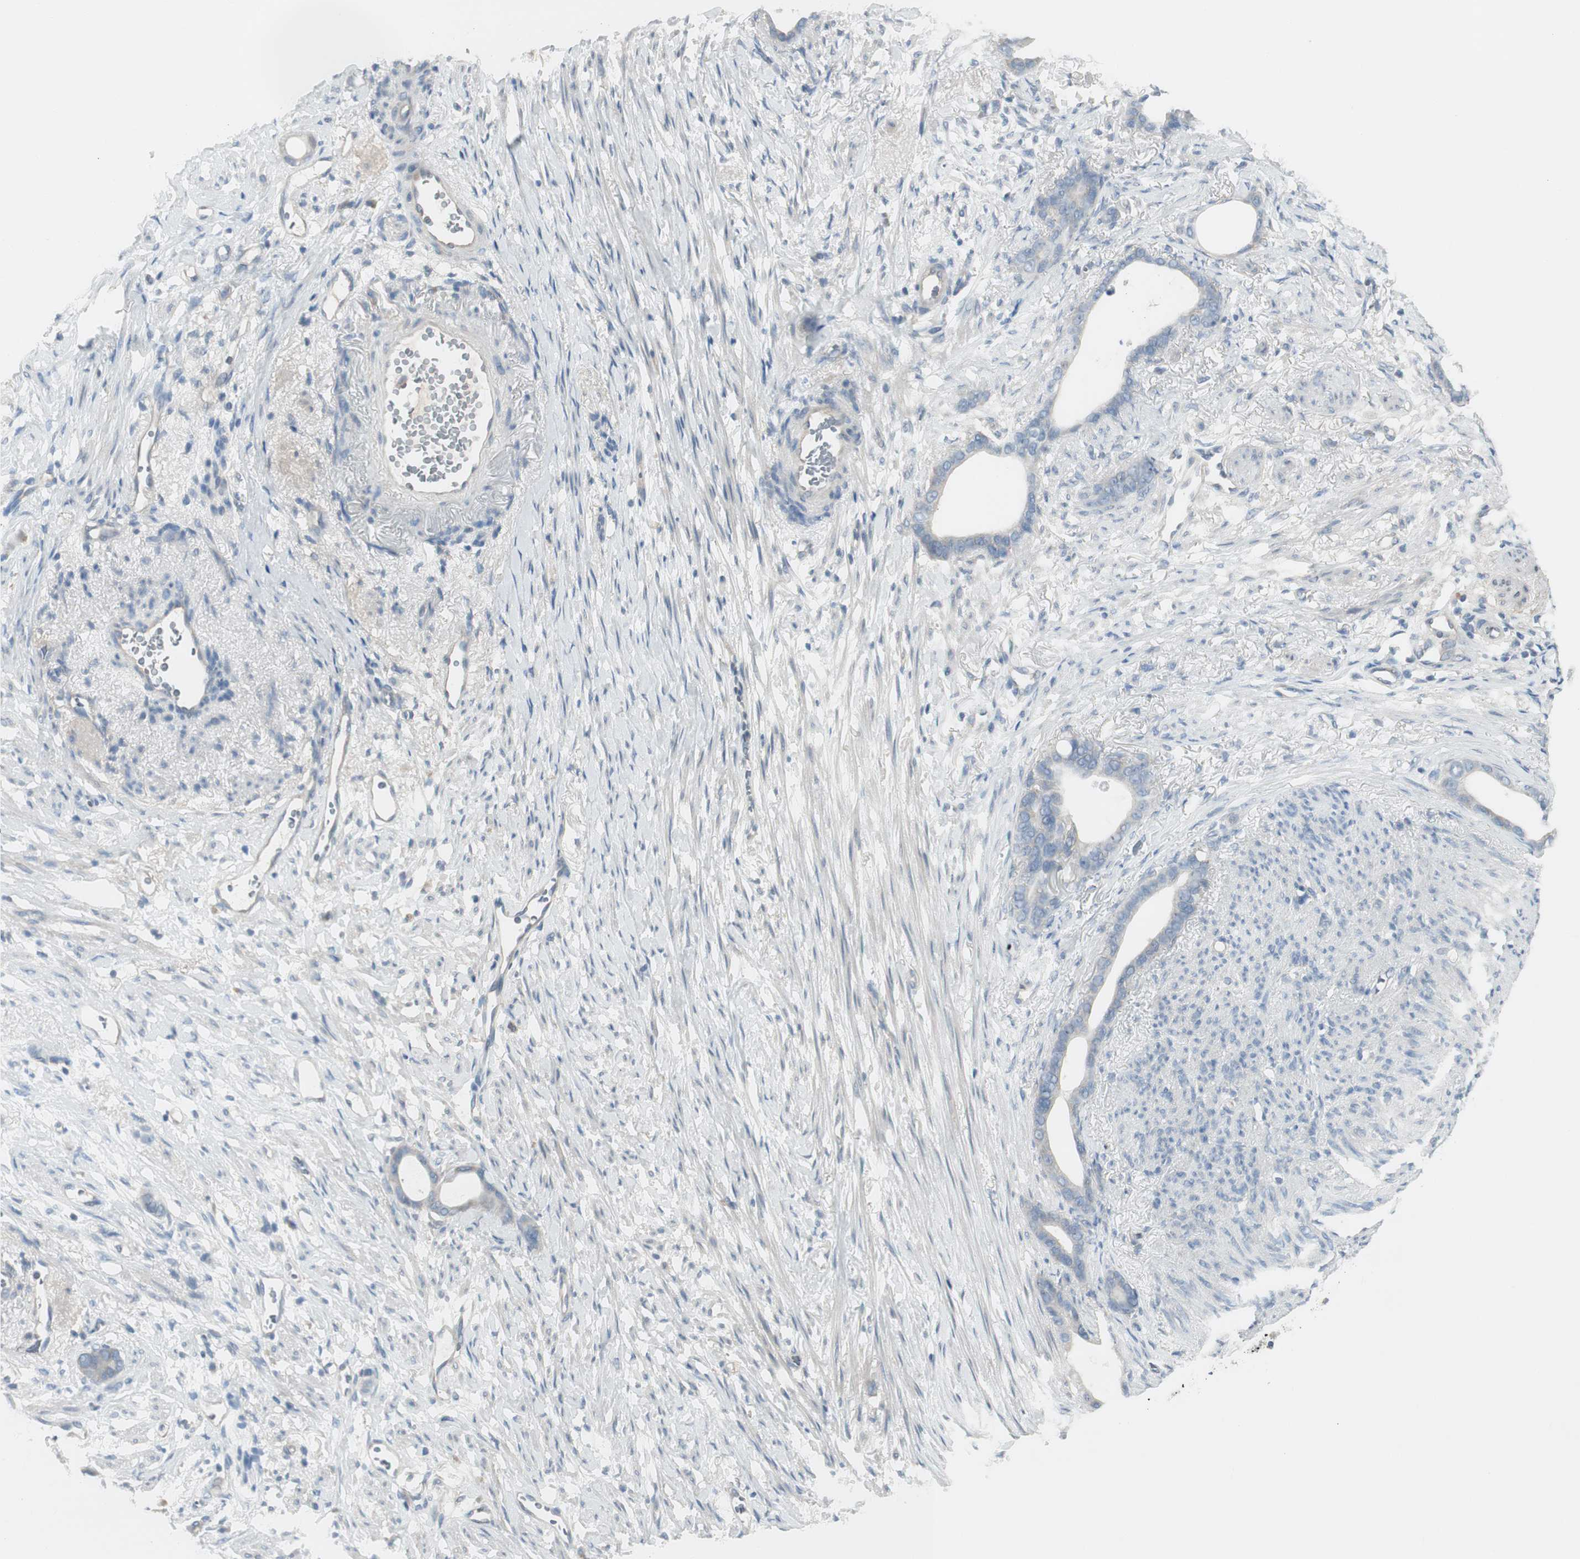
{"staining": {"intensity": "negative", "quantity": "none", "location": "none"}, "tissue": "stomach cancer", "cell_type": "Tumor cells", "image_type": "cancer", "snomed": [{"axis": "morphology", "description": "Adenocarcinoma, NOS"}, {"axis": "topography", "description": "Stomach"}], "caption": "Tumor cells show no significant protein expression in stomach adenocarcinoma.", "gene": "EVA1A", "patient": {"sex": "female", "age": 75}}